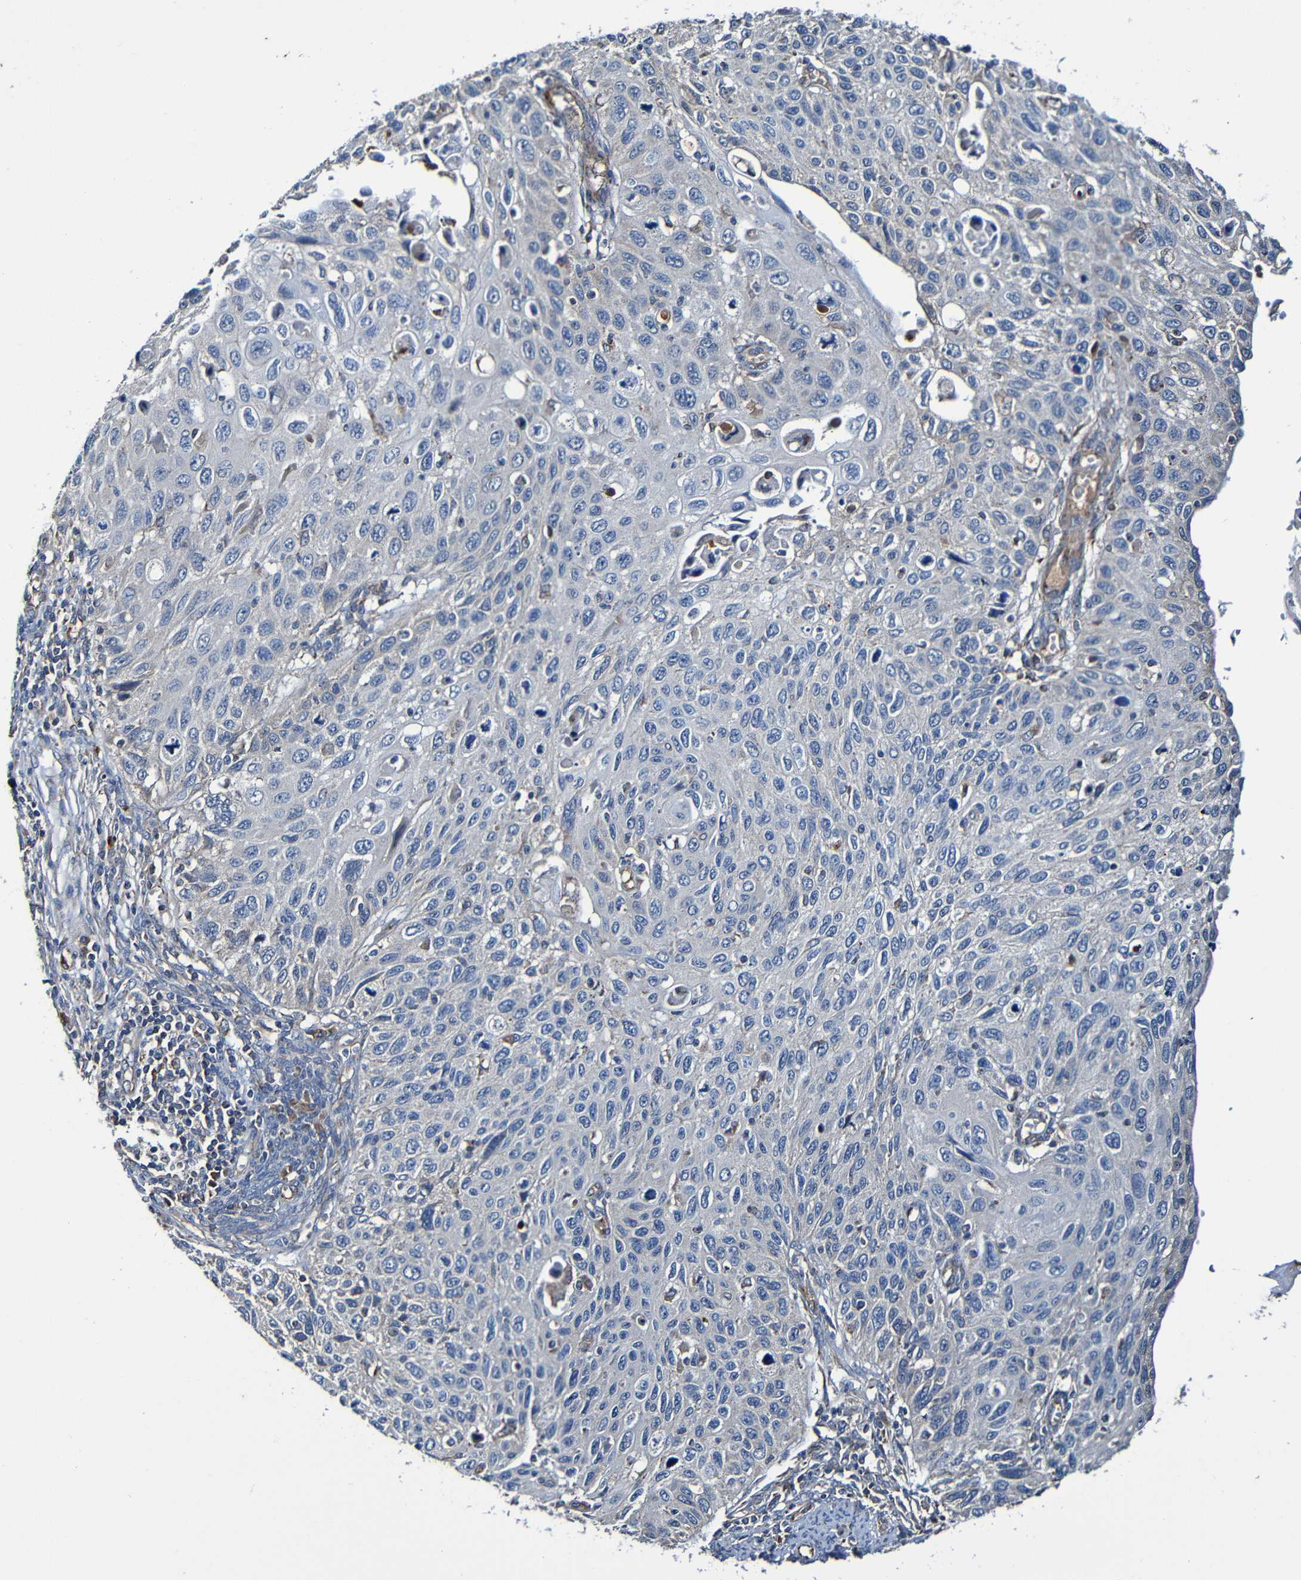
{"staining": {"intensity": "negative", "quantity": "none", "location": "none"}, "tissue": "cervical cancer", "cell_type": "Tumor cells", "image_type": "cancer", "snomed": [{"axis": "morphology", "description": "Squamous cell carcinoma, NOS"}, {"axis": "topography", "description": "Cervix"}], "caption": "Squamous cell carcinoma (cervical) was stained to show a protein in brown. There is no significant staining in tumor cells.", "gene": "ADAM15", "patient": {"sex": "female", "age": 70}}